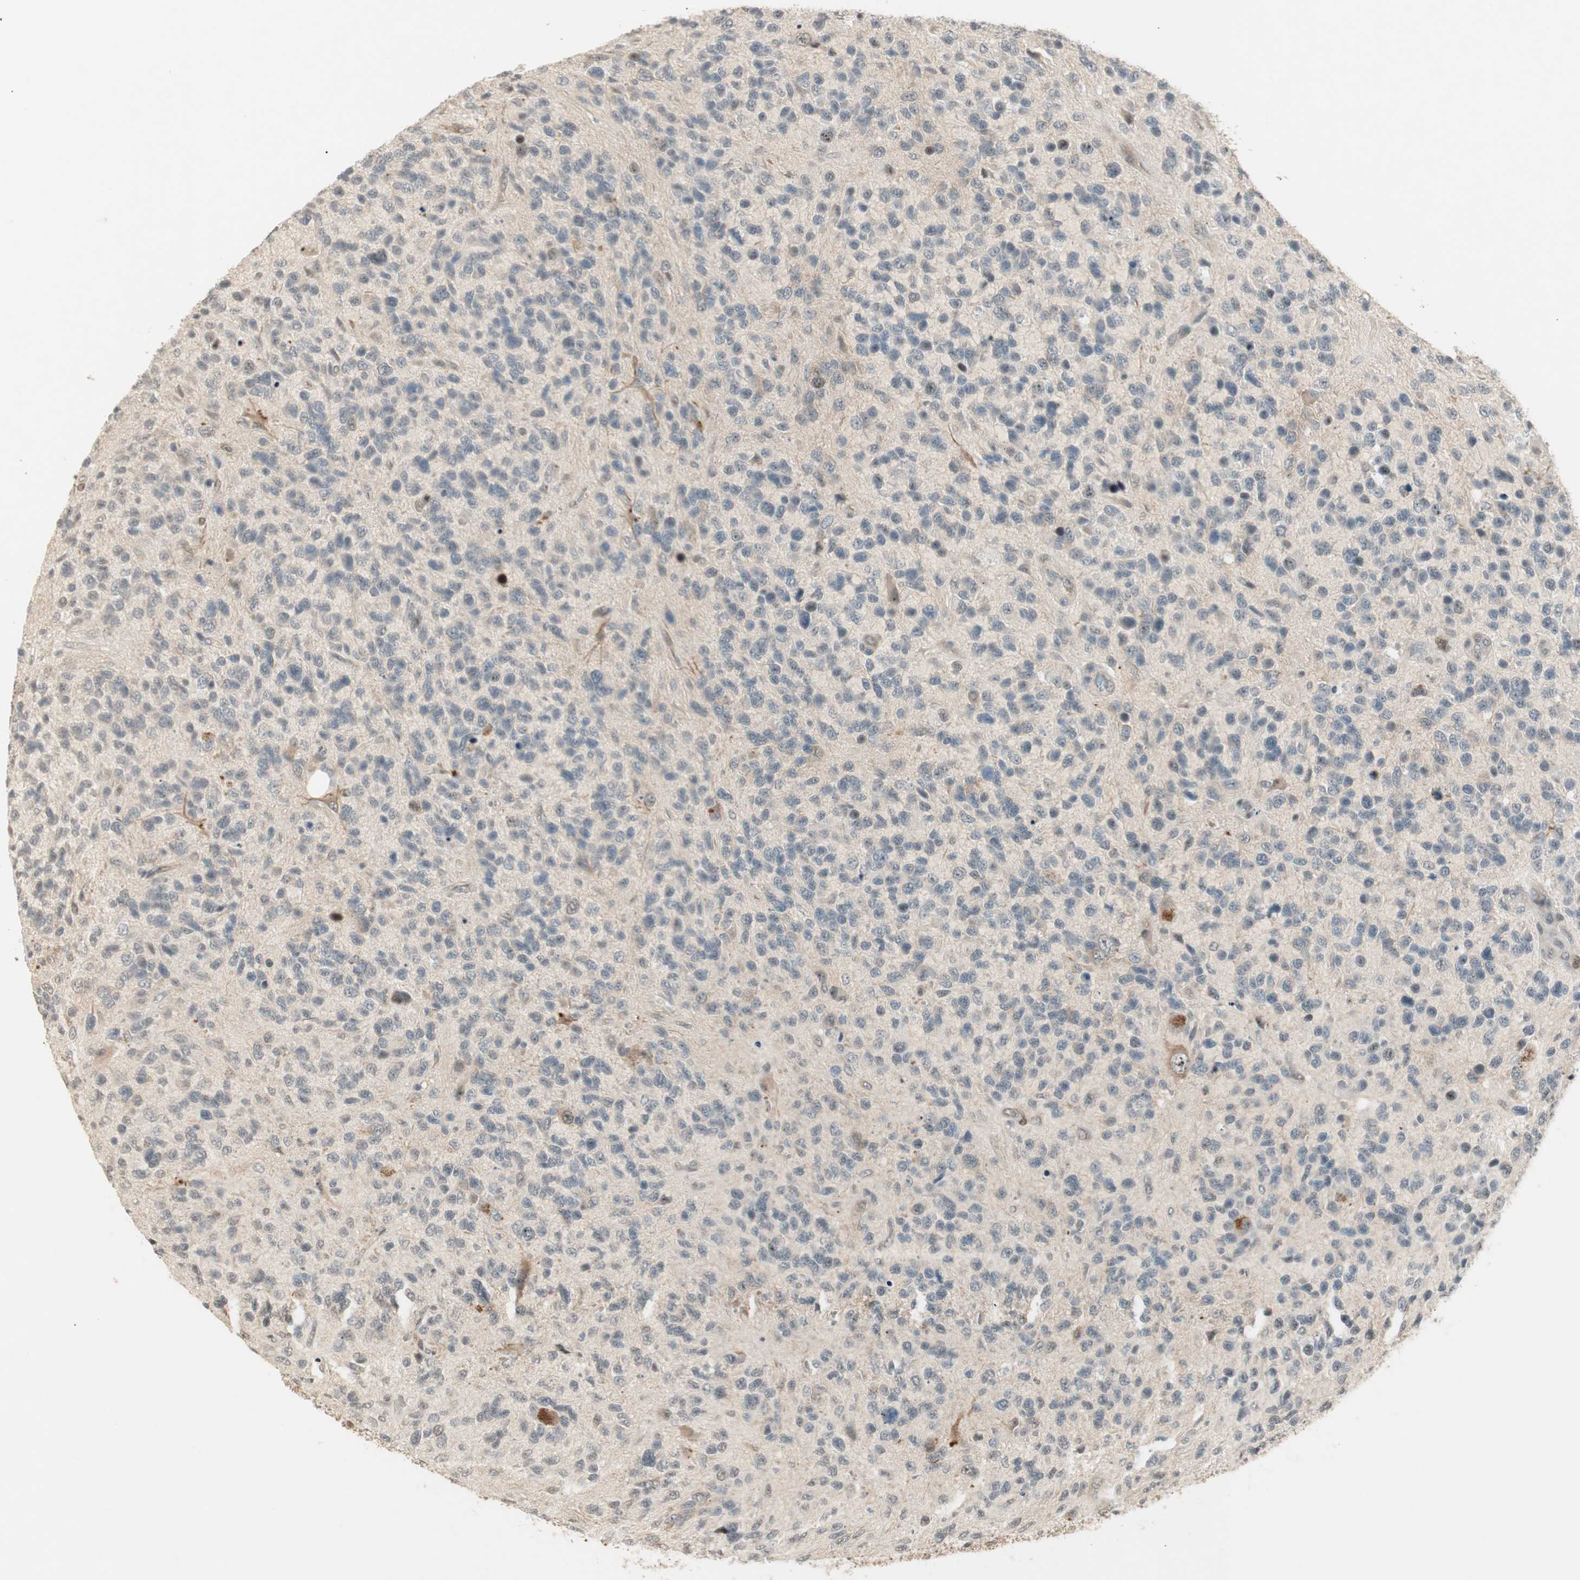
{"staining": {"intensity": "weak", "quantity": "<25%", "location": "nuclear"}, "tissue": "glioma", "cell_type": "Tumor cells", "image_type": "cancer", "snomed": [{"axis": "morphology", "description": "Glioma, malignant, High grade"}, {"axis": "topography", "description": "Brain"}], "caption": "Immunohistochemistry micrograph of human malignant glioma (high-grade) stained for a protein (brown), which displays no staining in tumor cells.", "gene": "ACSL5", "patient": {"sex": "female", "age": 58}}